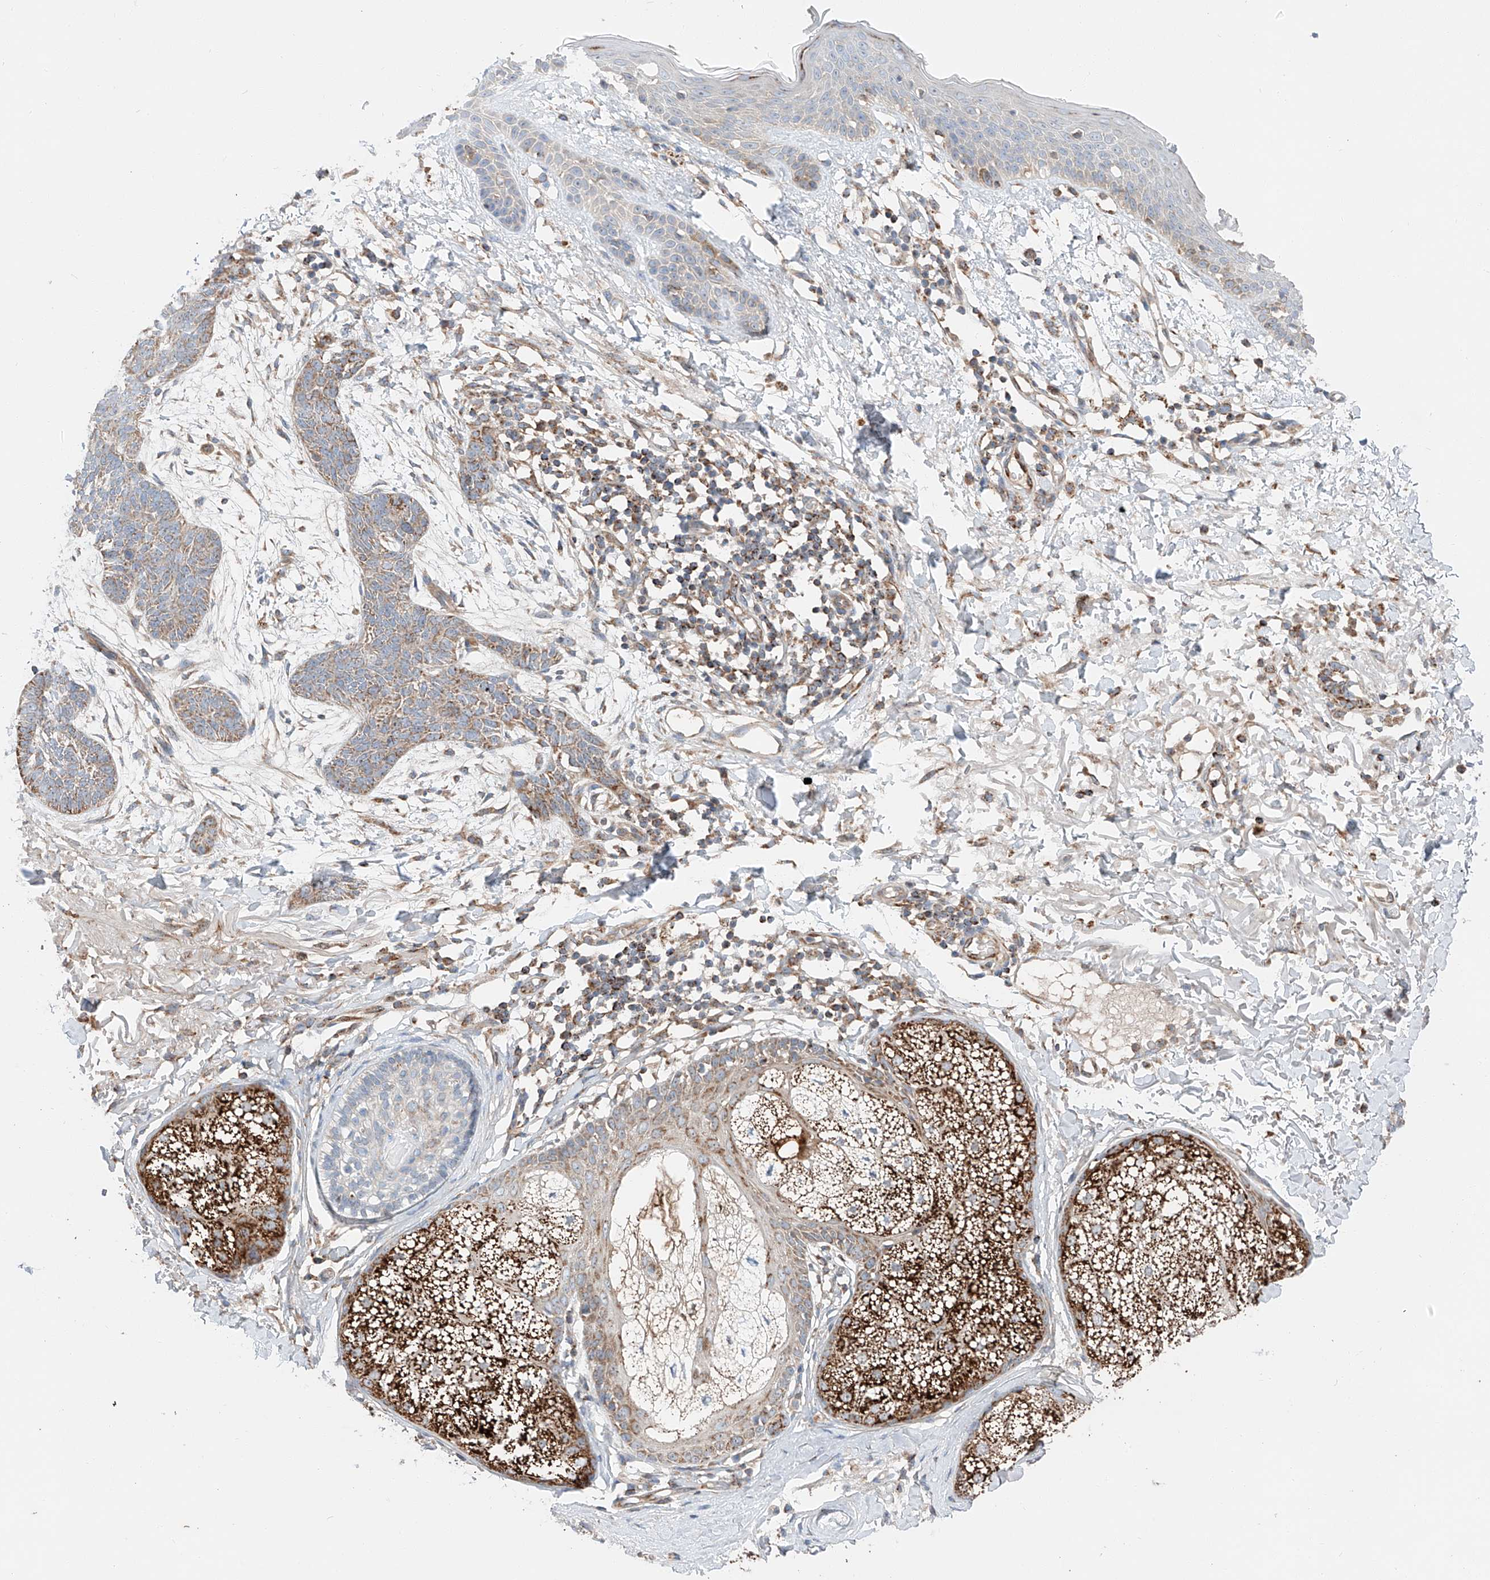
{"staining": {"intensity": "moderate", "quantity": "25%-75%", "location": "cytoplasmic/membranous"}, "tissue": "skin cancer", "cell_type": "Tumor cells", "image_type": "cancer", "snomed": [{"axis": "morphology", "description": "Basal cell carcinoma"}, {"axis": "topography", "description": "Skin"}], "caption": "A brown stain labels moderate cytoplasmic/membranous expression of a protein in skin basal cell carcinoma tumor cells.", "gene": "RUSC1", "patient": {"sex": "male", "age": 85}}